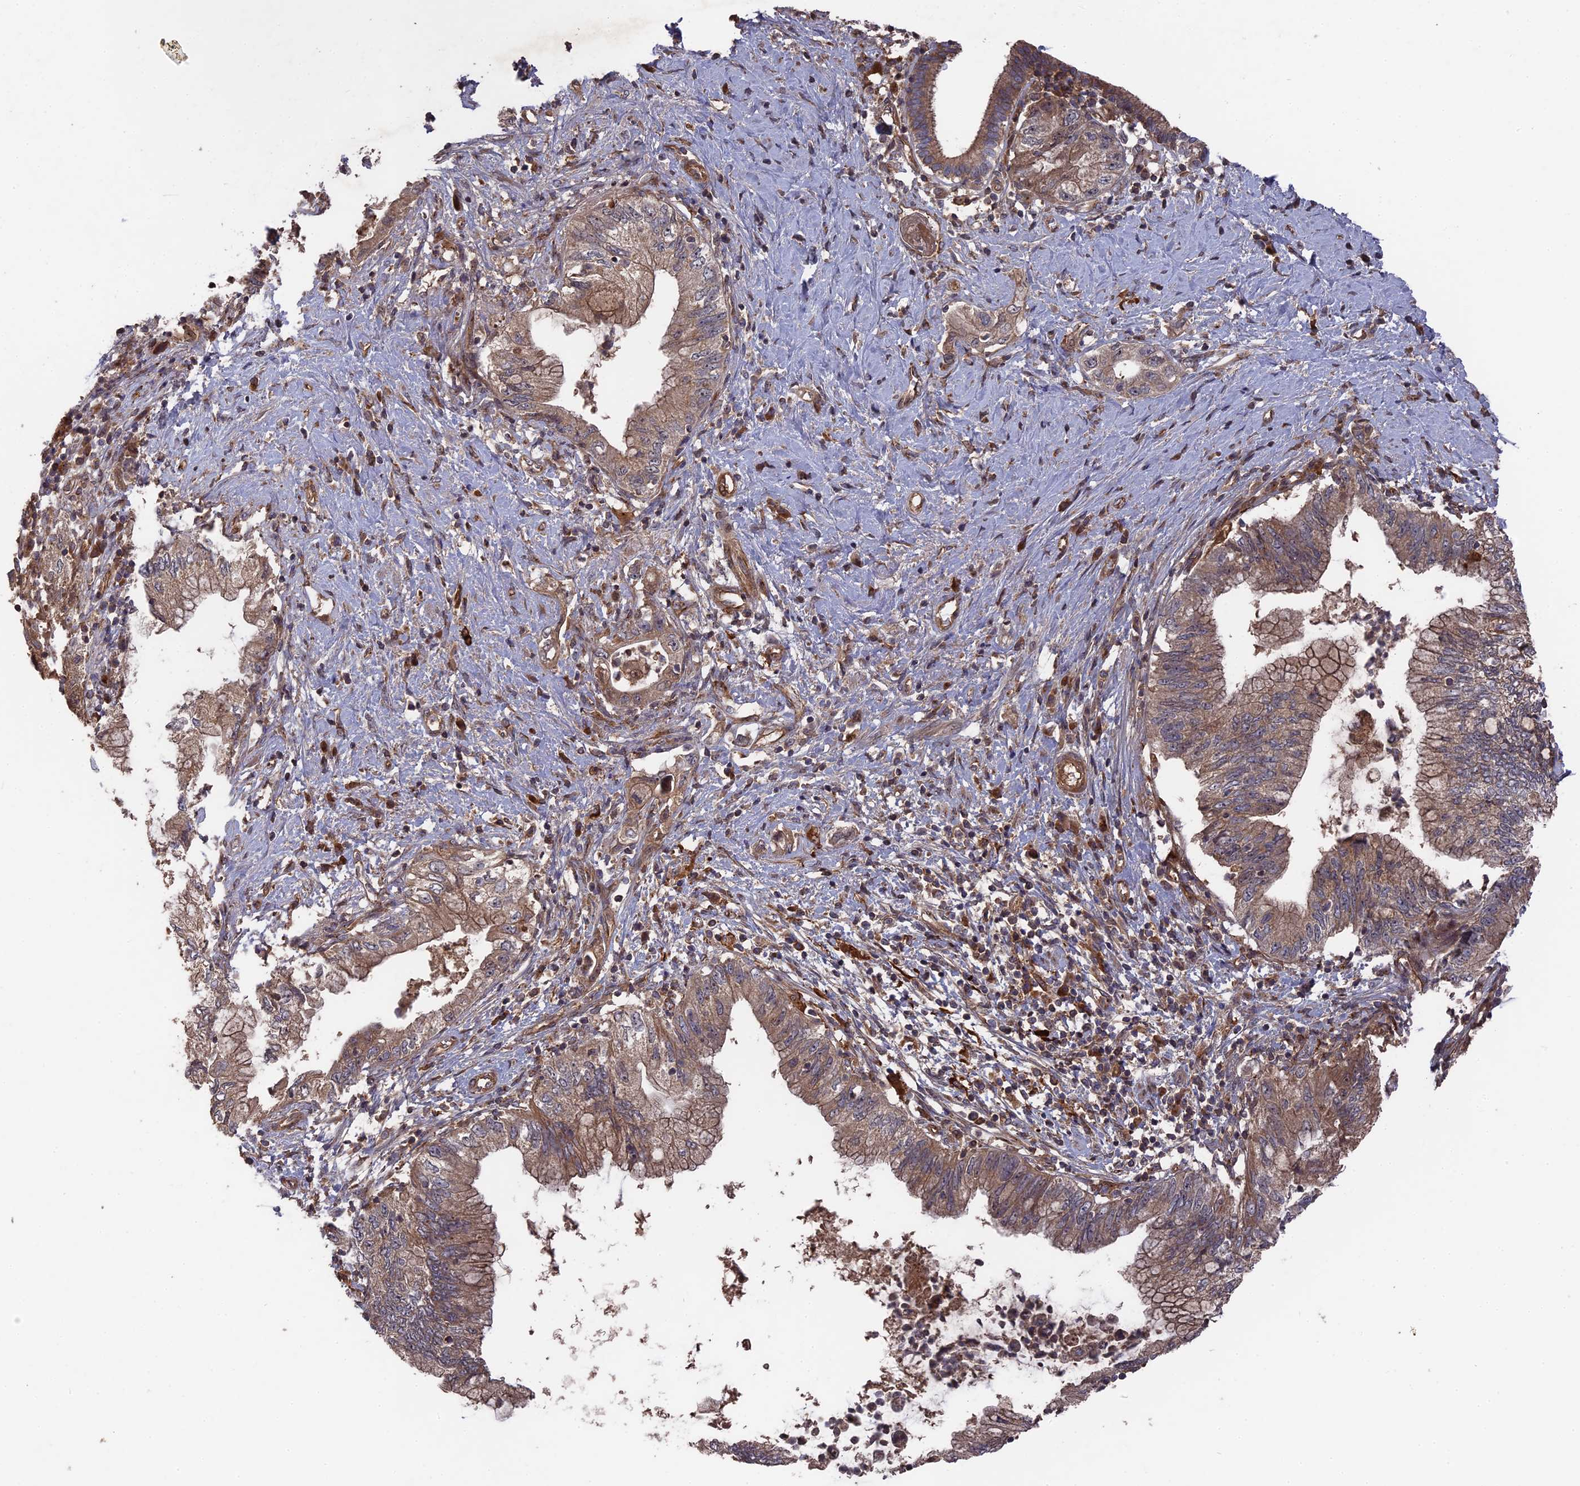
{"staining": {"intensity": "weak", "quantity": ">75%", "location": "cytoplasmic/membranous"}, "tissue": "pancreatic cancer", "cell_type": "Tumor cells", "image_type": "cancer", "snomed": [{"axis": "morphology", "description": "Adenocarcinoma, NOS"}, {"axis": "topography", "description": "Pancreas"}], "caption": "Pancreatic adenocarcinoma stained with a brown dye reveals weak cytoplasmic/membranous positive staining in approximately >75% of tumor cells.", "gene": "DEF8", "patient": {"sex": "female", "age": 73}}